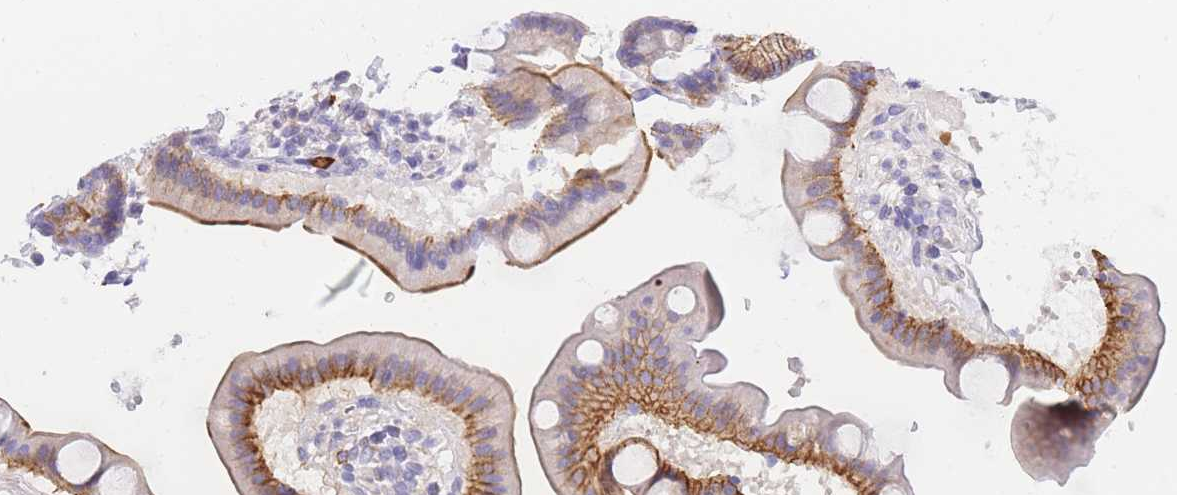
{"staining": {"intensity": "moderate", "quantity": "25%-75%", "location": "cytoplasmic/membranous"}, "tissue": "duodenum", "cell_type": "Glandular cells", "image_type": "normal", "snomed": [{"axis": "morphology", "description": "Normal tissue, NOS"}, {"axis": "topography", "description": "Duodenum"}], "caption": "Normal duodenum shows moderate cytoplasmic/membranous expression in approximately 25%-75% of glandular cells.", "gene": "SRSF12", "patient": {"sex": "male", "age": 54}}